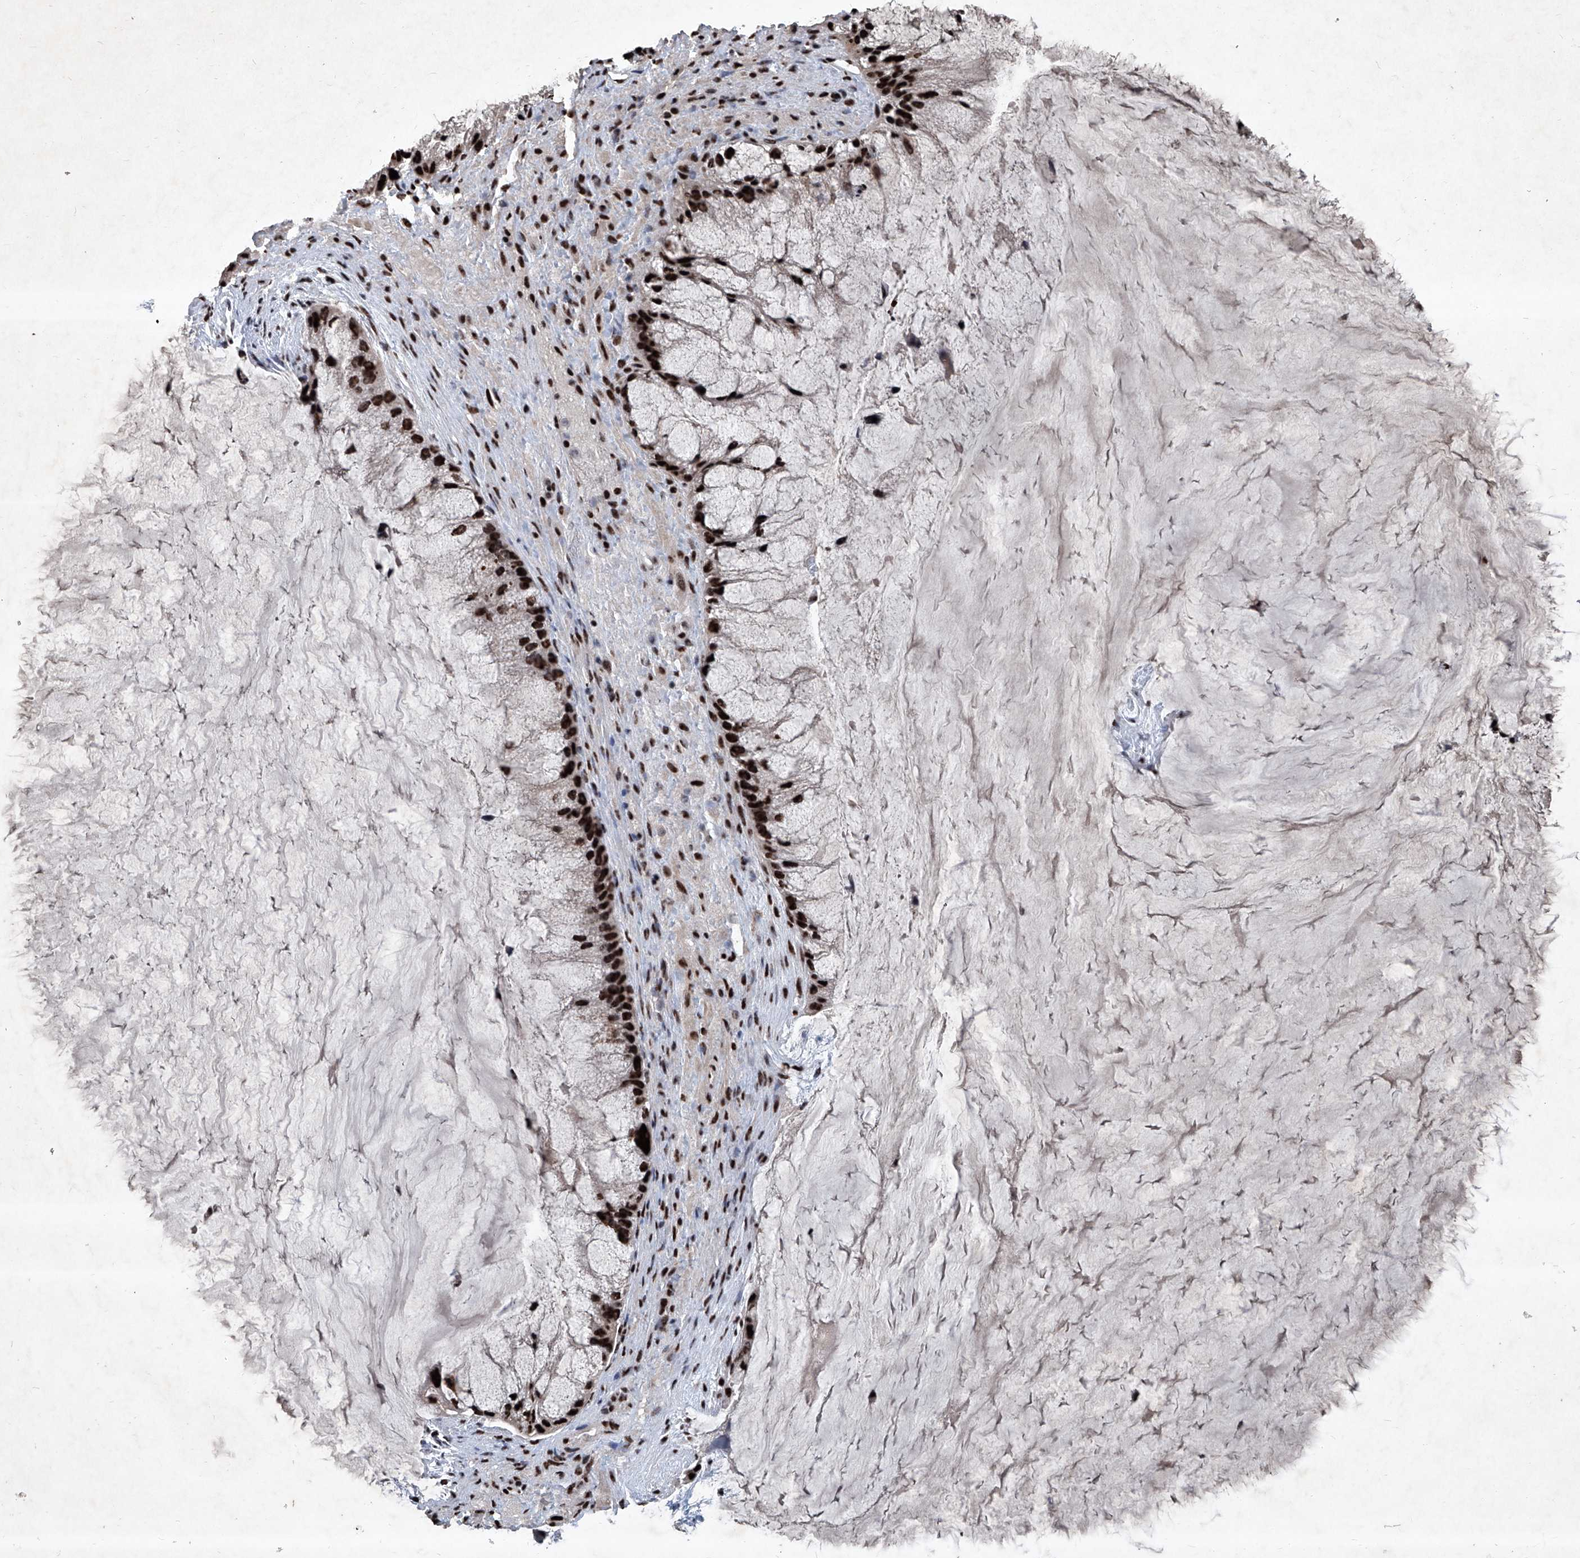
{"staining": {"intensity": "strong", "quantity": ">75%", "location": "nuclear"}, "tissue": "ovarian cancer", "cell_type": "Tumor cells", "image_type": "cancer", "snomed": [{"axis": "morphology", "description": "Cystadenocarcinoma, mucinous, NOS"}, {"axis": "topography", "description": "Ovary"}], "caption": "High-magnification brightfield microscopy of ovarian cancer (mucinous cystadenocarcinoma) stained with DAB (brown) and counterstained with hematoxylin (blue). tumor cells exhibit strong nuclear staining is seen in approximately>75% of cells. The staining was performed using DAB to visualize the protein expression in brown, while the nuclei were stained in blue with hematoxylin (Magnification: 20x).", "gene": "DDX39B", "patient": {"sex": "female", "age": 37}}